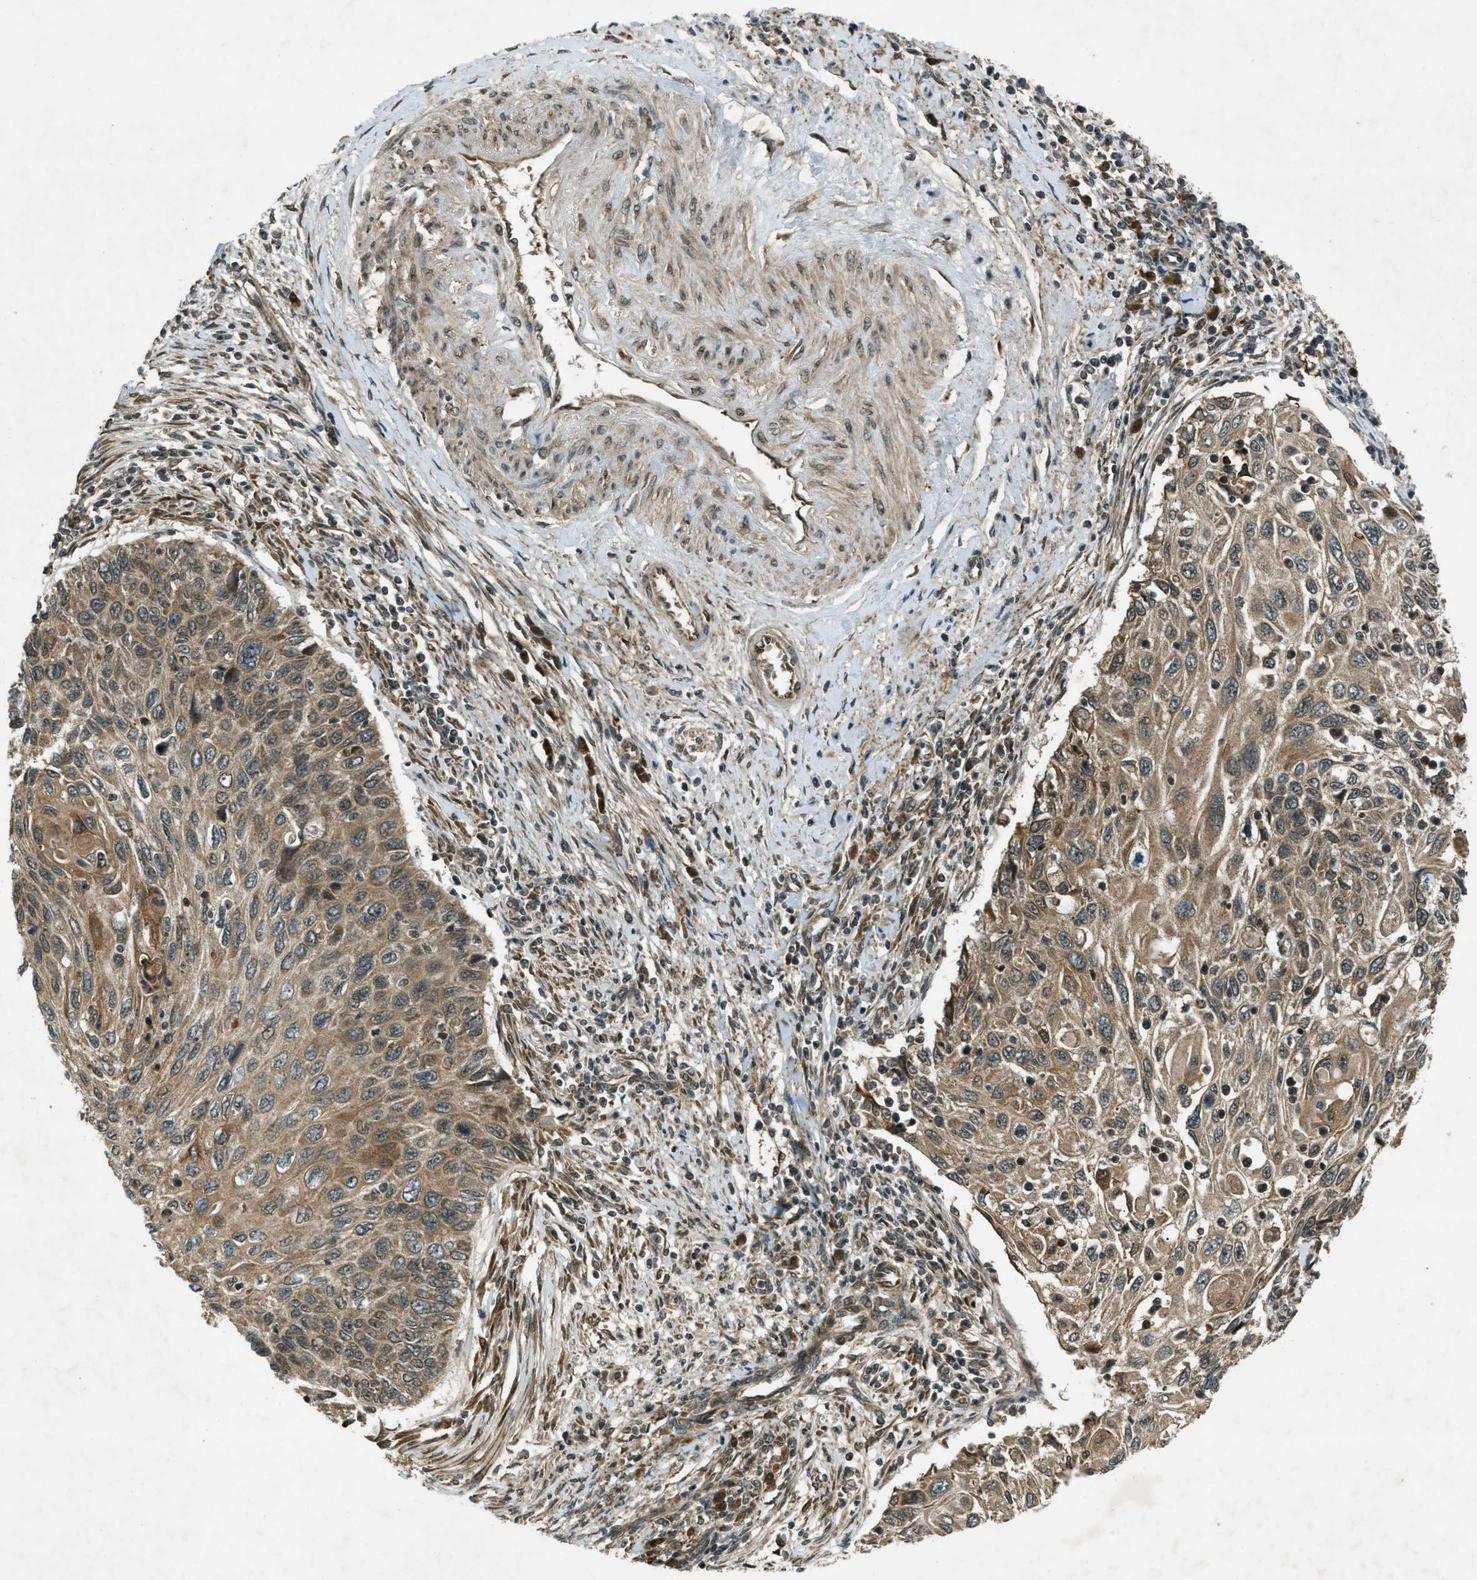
{"staining": {"intensity": "moderate", "quantity": ">75%", "location": "cytoplasmic/membranous"}, "tissue": "cervical cancer", "cell_type": "Tumor cells", "image_type": "cancer", "snomed": [{"axis": "morphology", "description": "Squamous cell carcinoma, NOS"}, {"axis": "topography", "description": "Cervix"}], "caption": "An image of squamous cell carcinoma (cervical) stained for a protein demonstrates moderate cytoplasmic/membranous brown staining in tumor cells.", "gene": "EIF2AK3", "patient": {"sex": "female", "age": 70}}